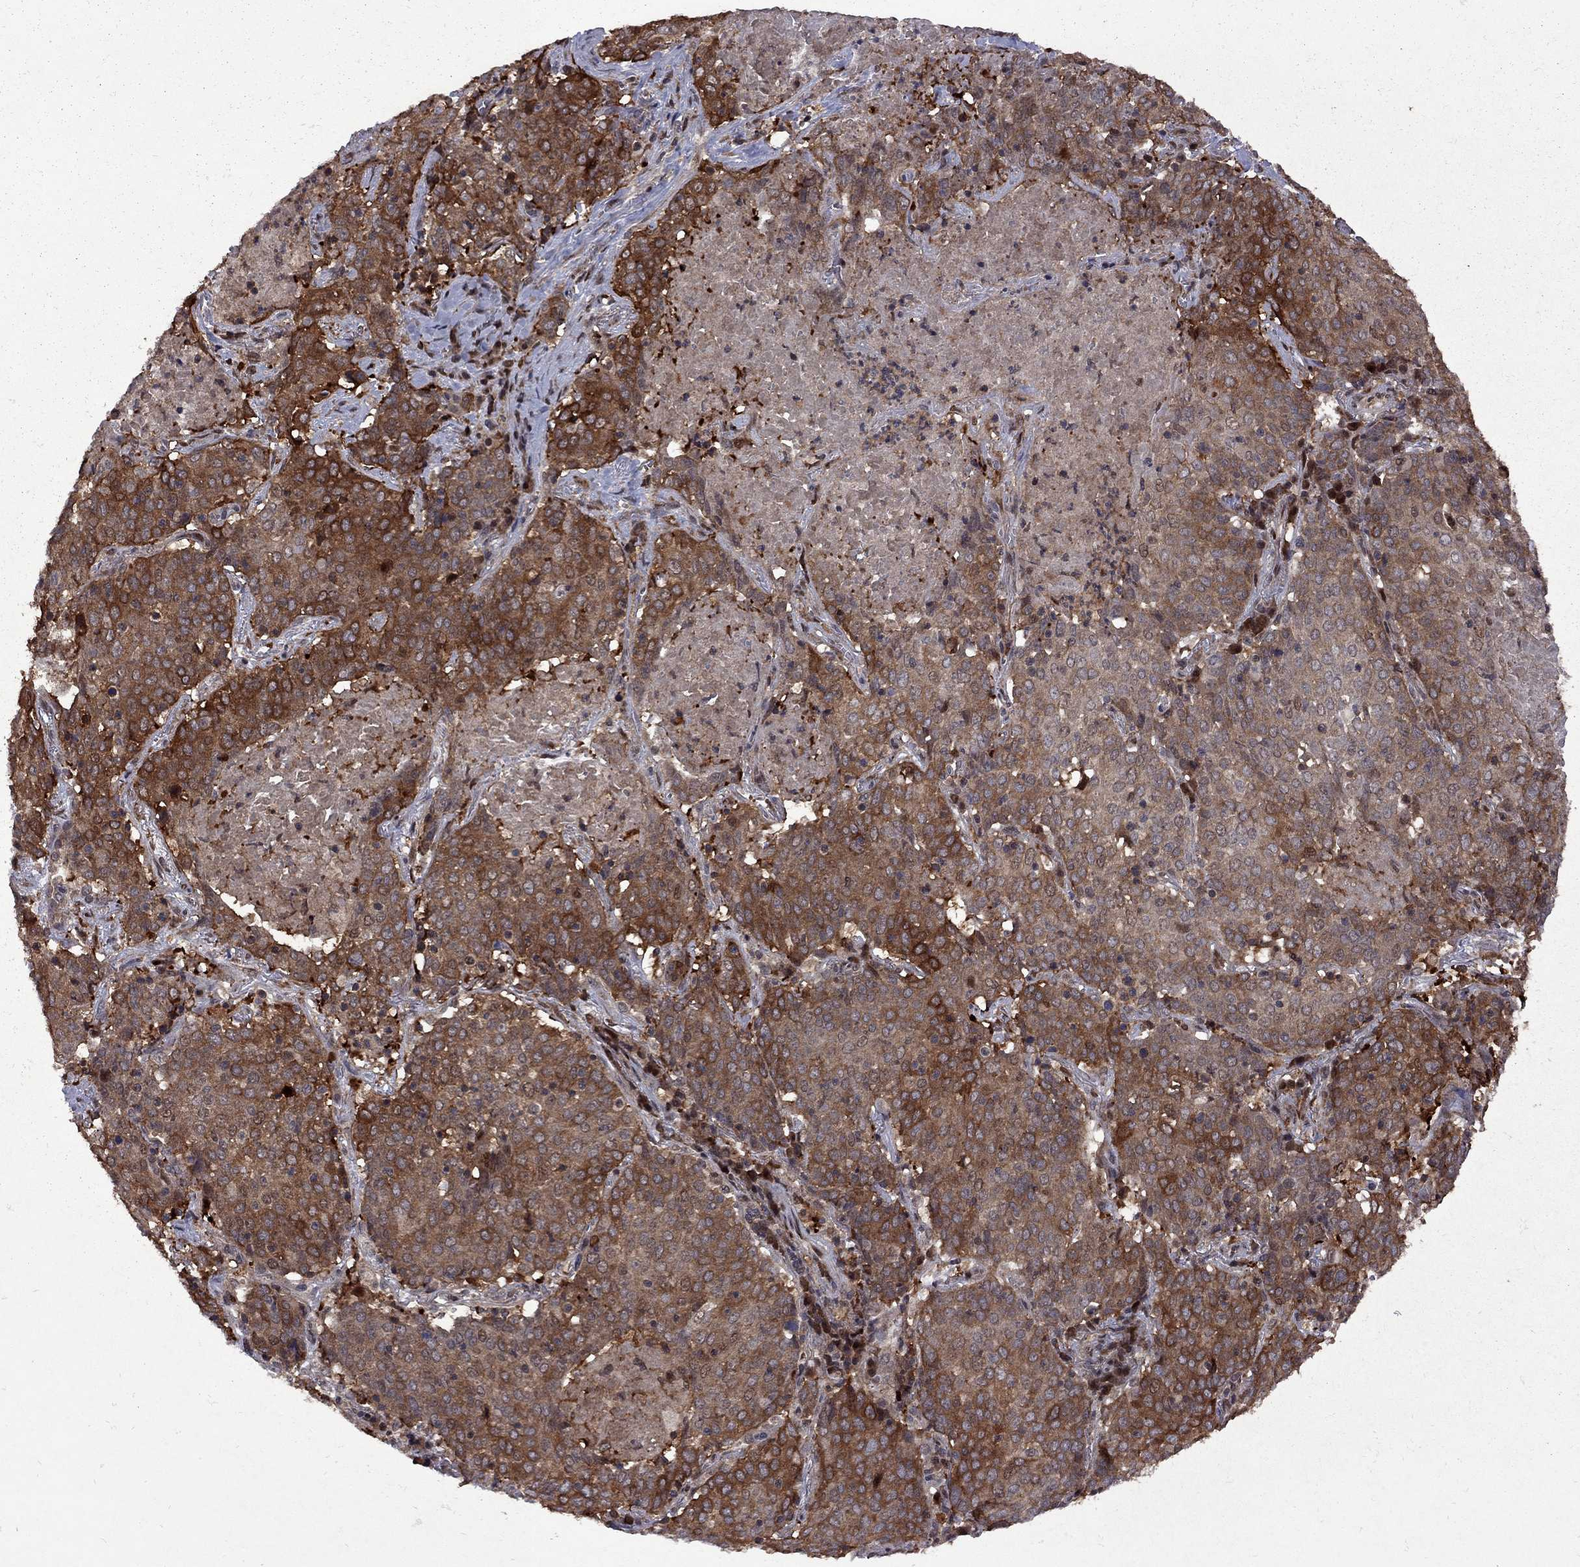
{"staining": {"intensity": "strong", "quantity": "25%-75%", "location": "cytoplasmic/membranous"}, "tissue": "lung cancer", "cell_type": "Tumor cells", "image_type": "cancer", "snomed": [{"axis": "morphology", "description": "Squamous cell carcinoma, NOS"}, {"axis": "topography", "description": "Lung"}], "caption": "Squamous cell carcinoma (lung) stained for a protein exhibits strong cytoplasmic/membranous positivity in tumor cells.", "gene": "IPP", "patient": {"sex": "male", "age": 82}}